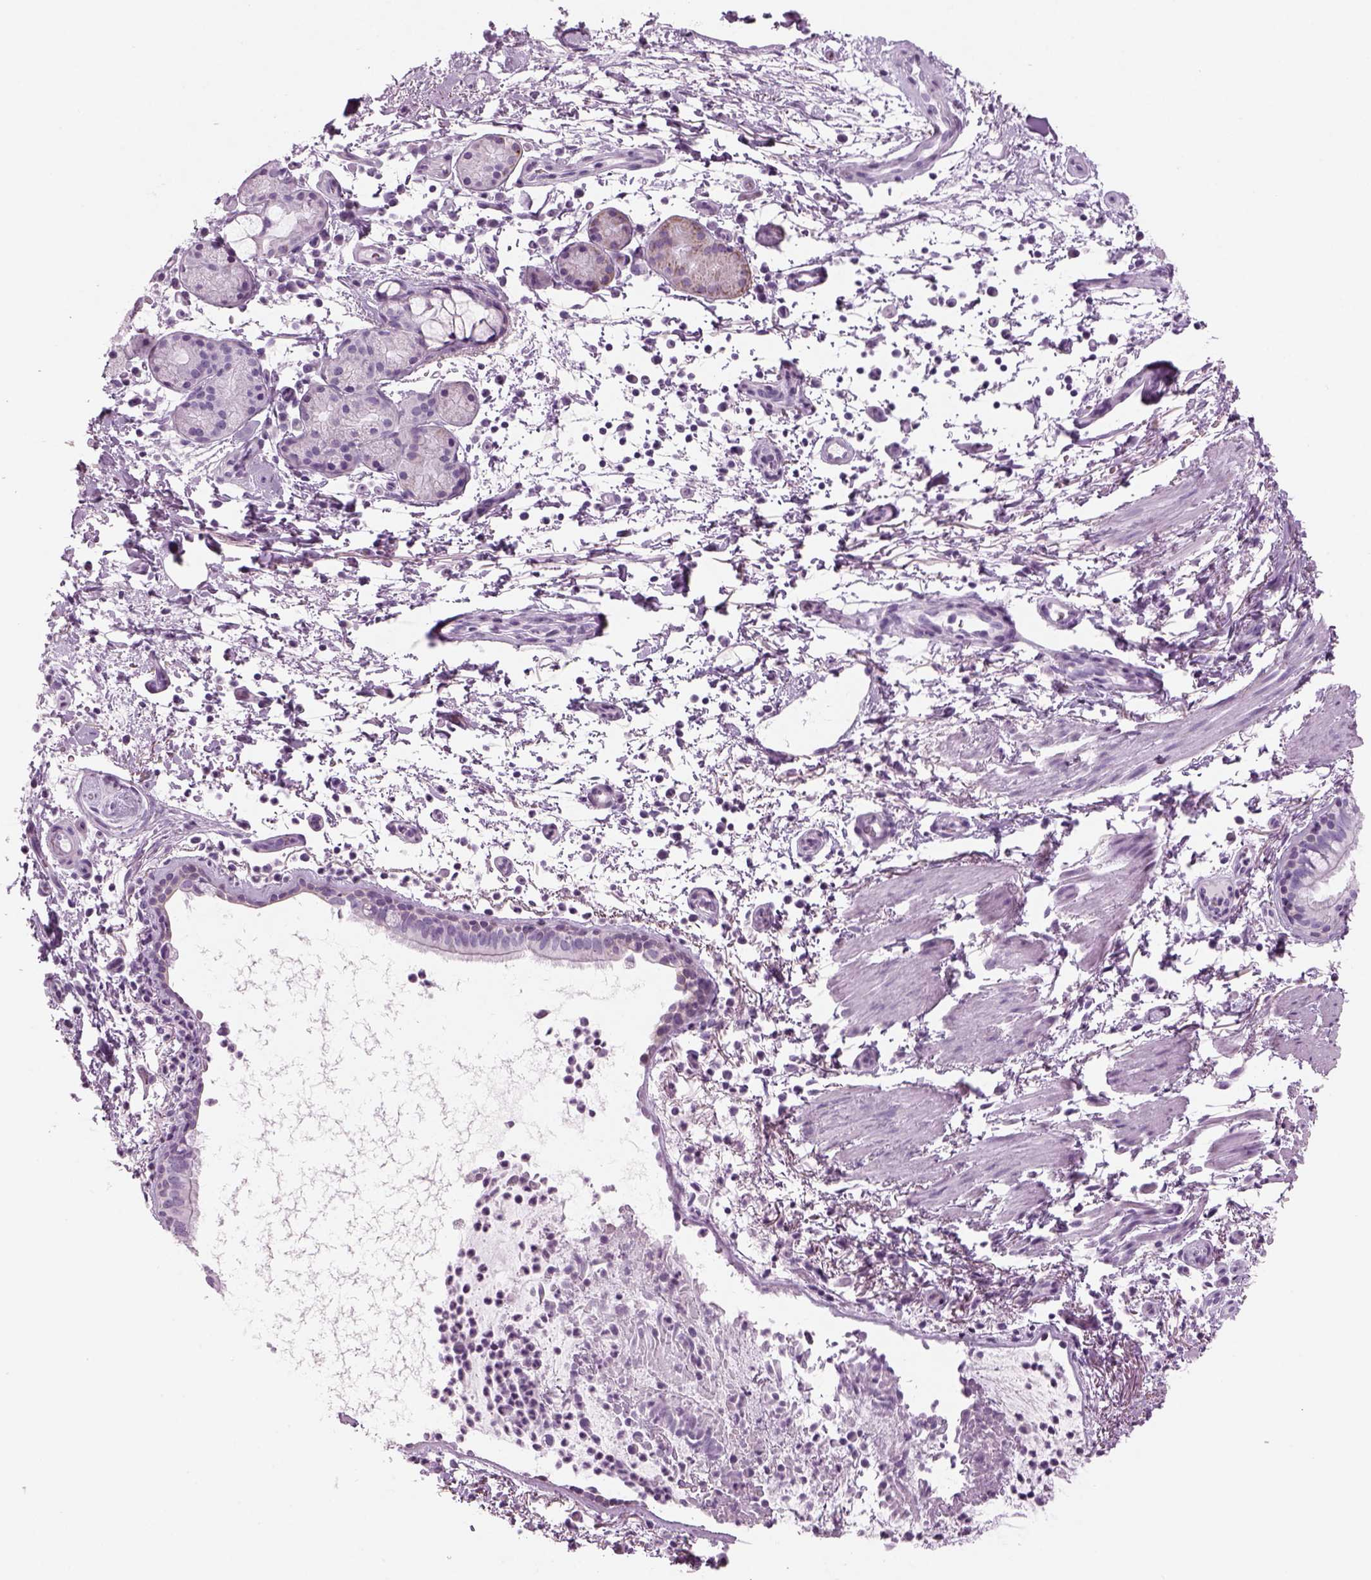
{"staining": {"intensity": "negative", "quantity": "none", "location": "none"}, "tissue": "bronchus", "cell_type": "Respiratory epithelial cells", "image_type": "normal", "snomed": [{"axis": "morphology", "description": "Normal tissue, NOS"}, {"axis": "topography", "description": "Bronchus"}], "caption": "Immunohistochemistry micrograph of unremarkable bronchus: human bronchus stained with DAB (3,3'-diaminobenzidine) demonstrates no significant protein staining in respiratory epithelial cells. The staining is performed using DAB brown chromogen with nuclei counter-stained in using hematoxylin.", "gene": "SAG", "patient": {"sex": "female", "age": 64}}